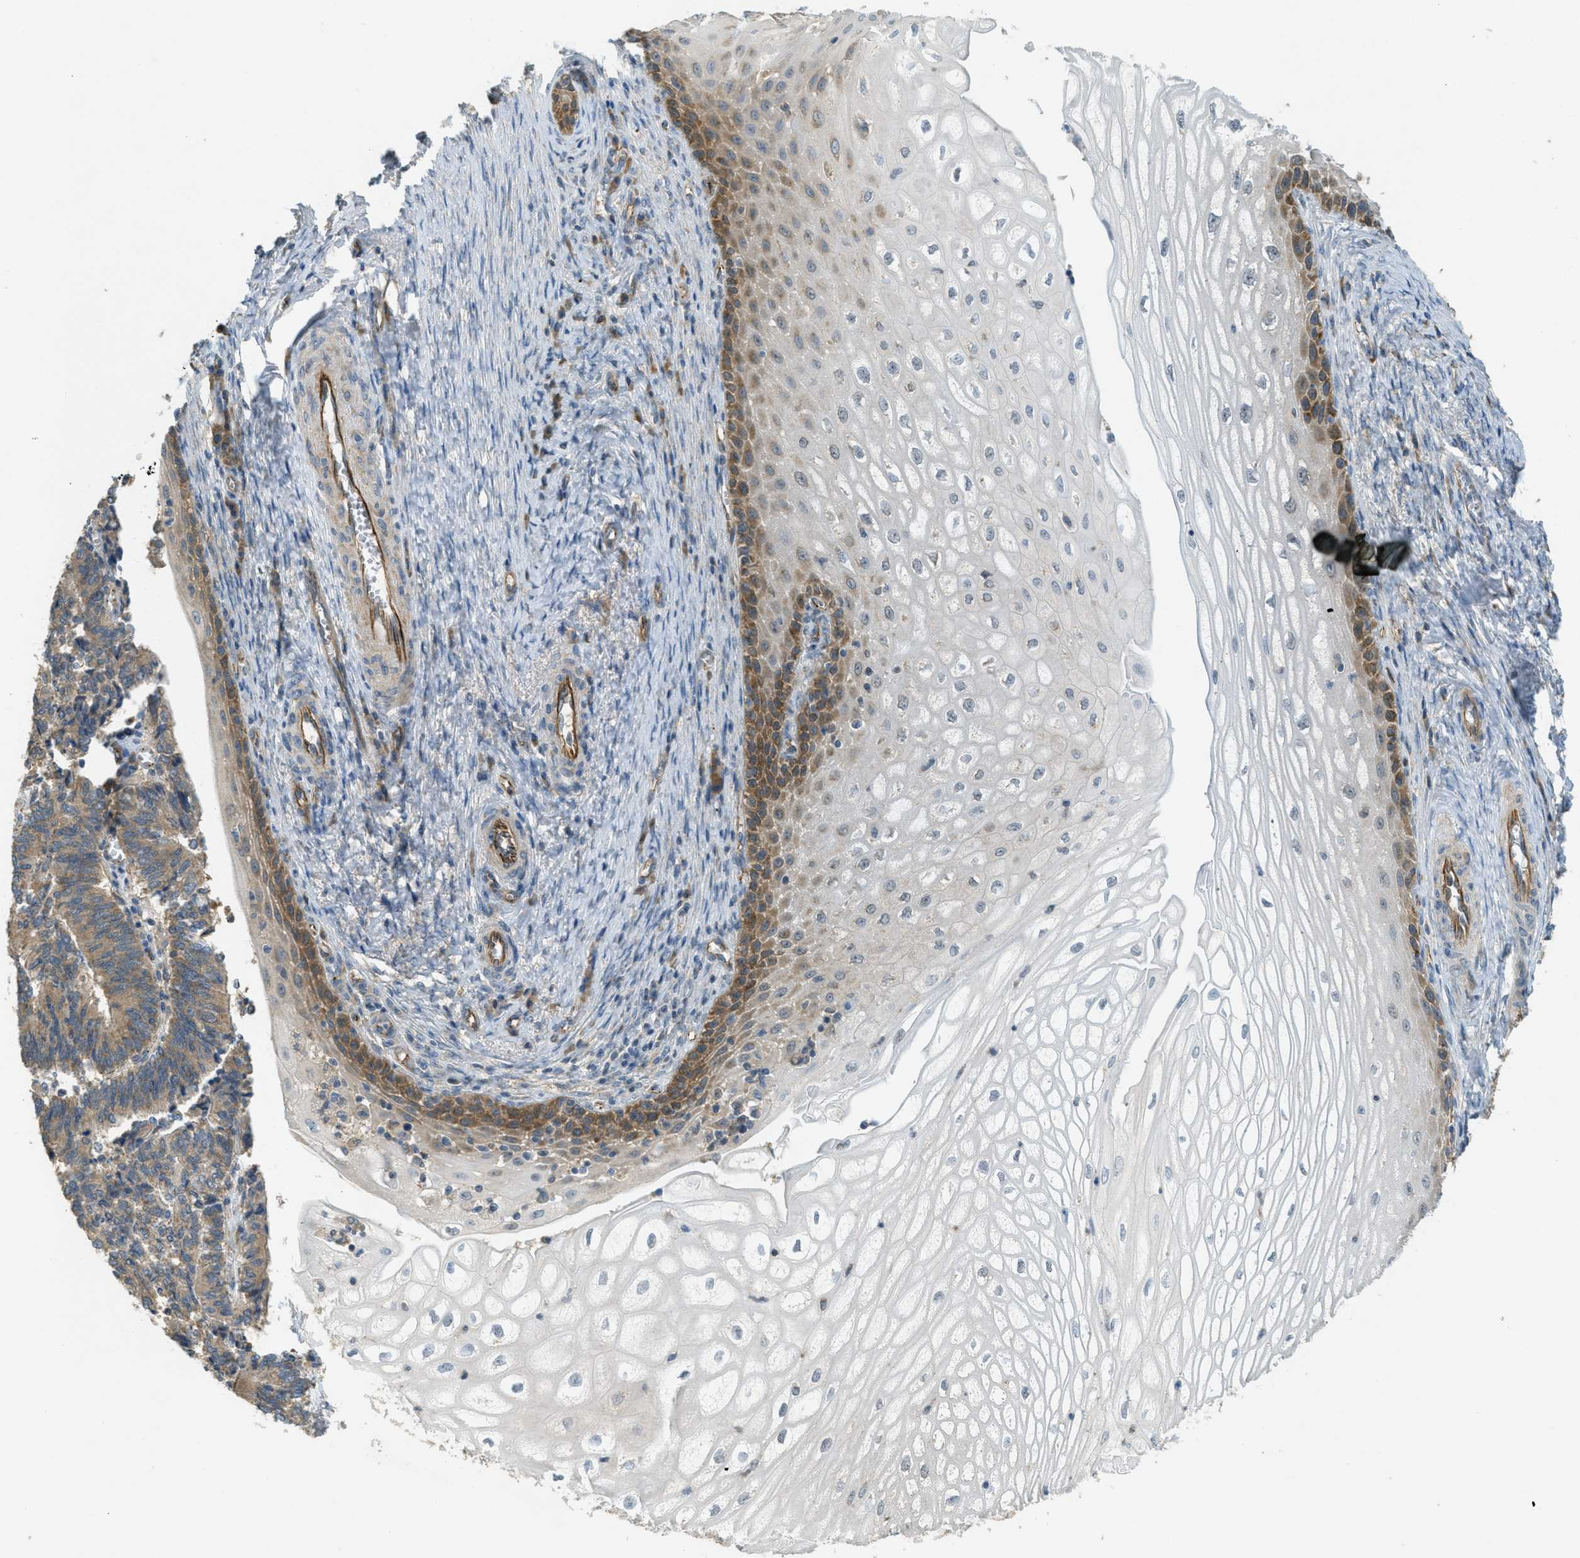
{"staining": {"intensity": "moderate", "quantity": ">75%", "location": "cytoplasmic/membranous"}, "tissue": "cervical cancer", "cell_type": "Tumor cells", "image_type": "cancer", "snomed": [{"axis": "morphology", "description": "Adenocarcinoma, NOS"}, {"axis": "topography", "description": "Cervix"}], "caption": "This is a histology image of IHC staining of cervical adenocarcinoma, which shows moderate positivity in the cytoplasmic/membranous of tumor cells.", "gene": "JCAD", "patient": {"sex": "female", "age": 44}}